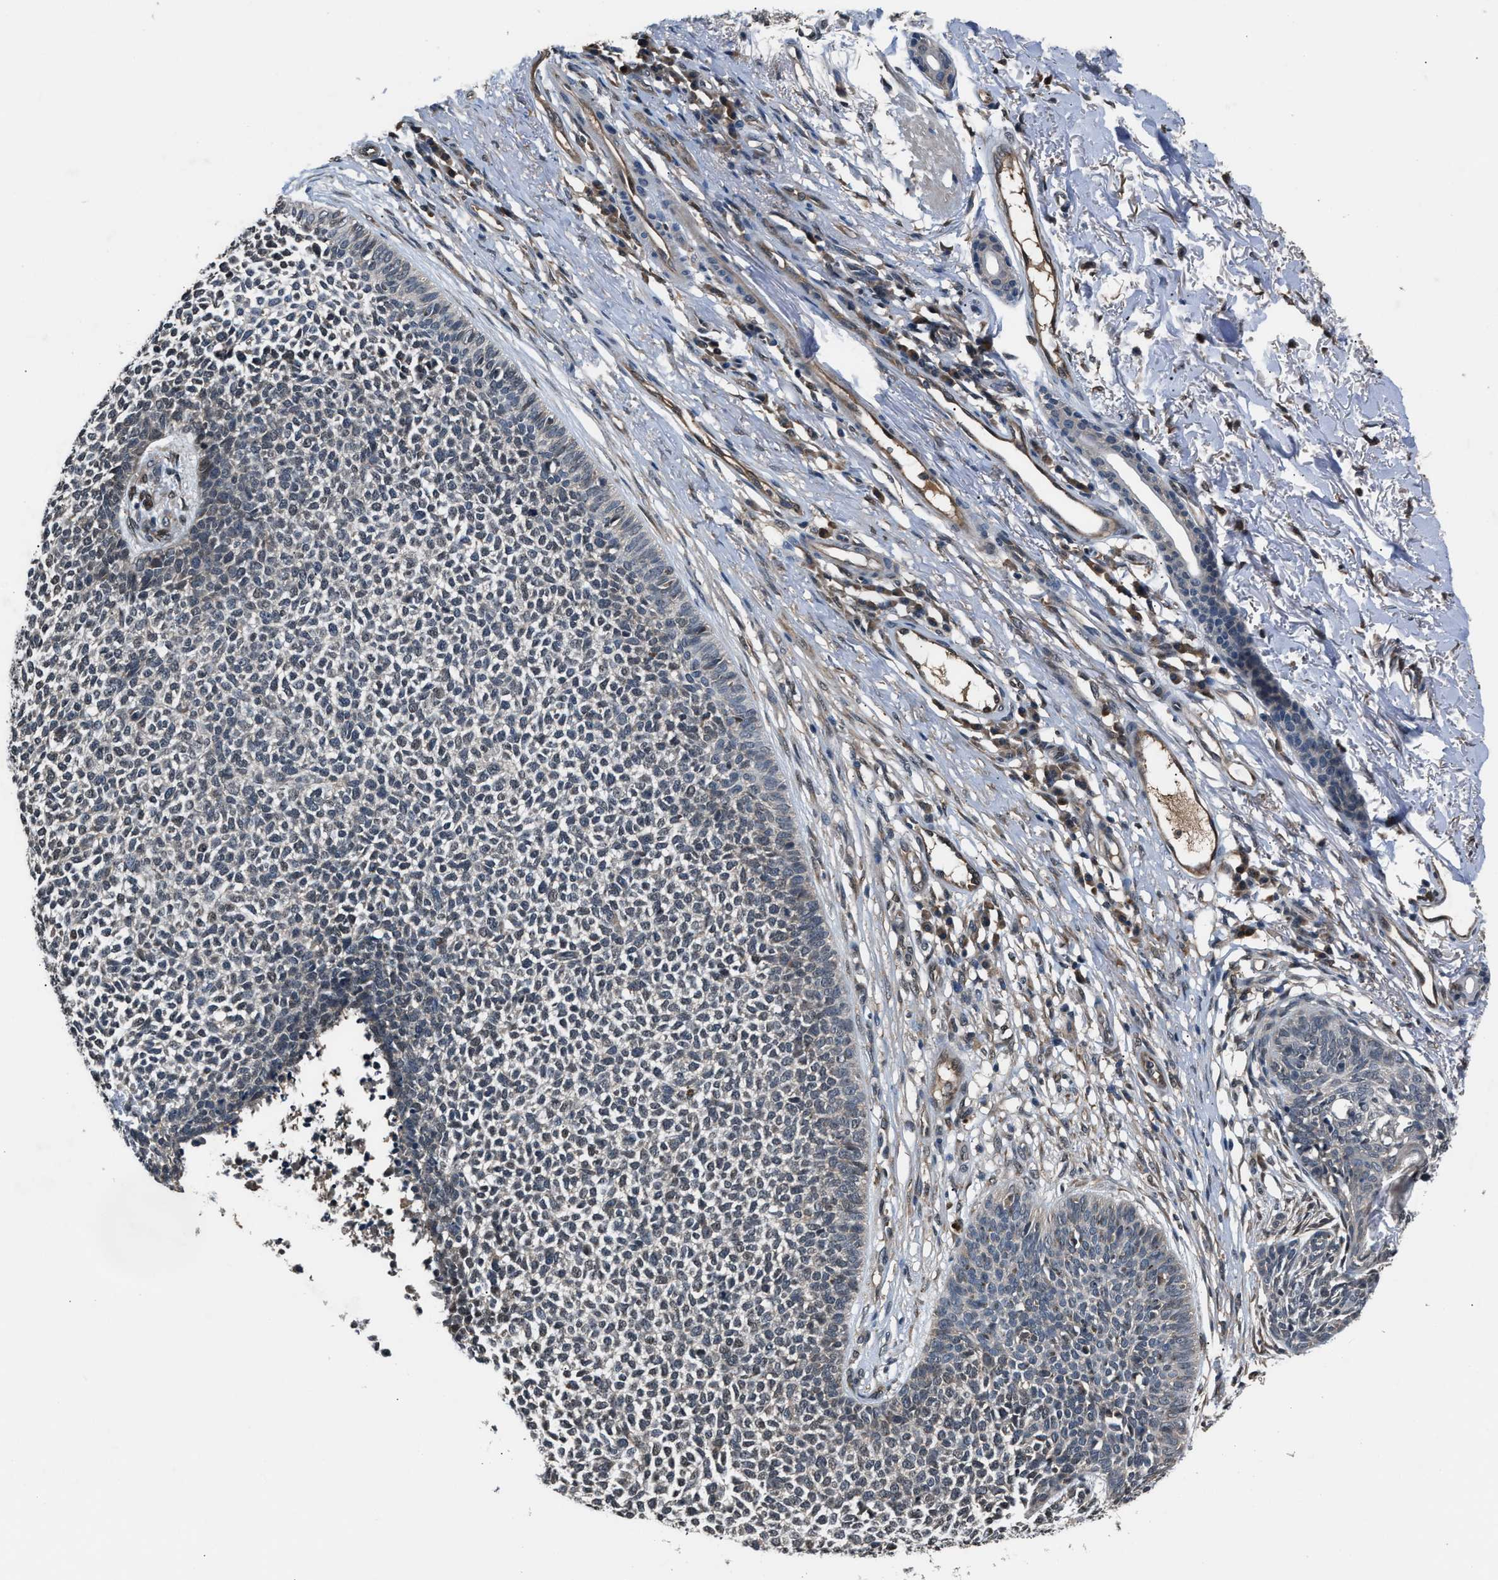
{"staining": {"intensity": "negative", "quantity": "none", "location": "none"}, "tissue": "skin cancer", "cell_type": "Tumor cells", "image_type": "cancer", "snomed": [{"axis": "morphology", "description": "Basal cell carcinoma"}, {"axis": "topography", "description": "Skin"}], "caption": "Tumor cells are negative for protein expression in human skin basal cell carcinoma.", "gene": "TP53I3", "patient": {"sex": "female", "age": 84}}